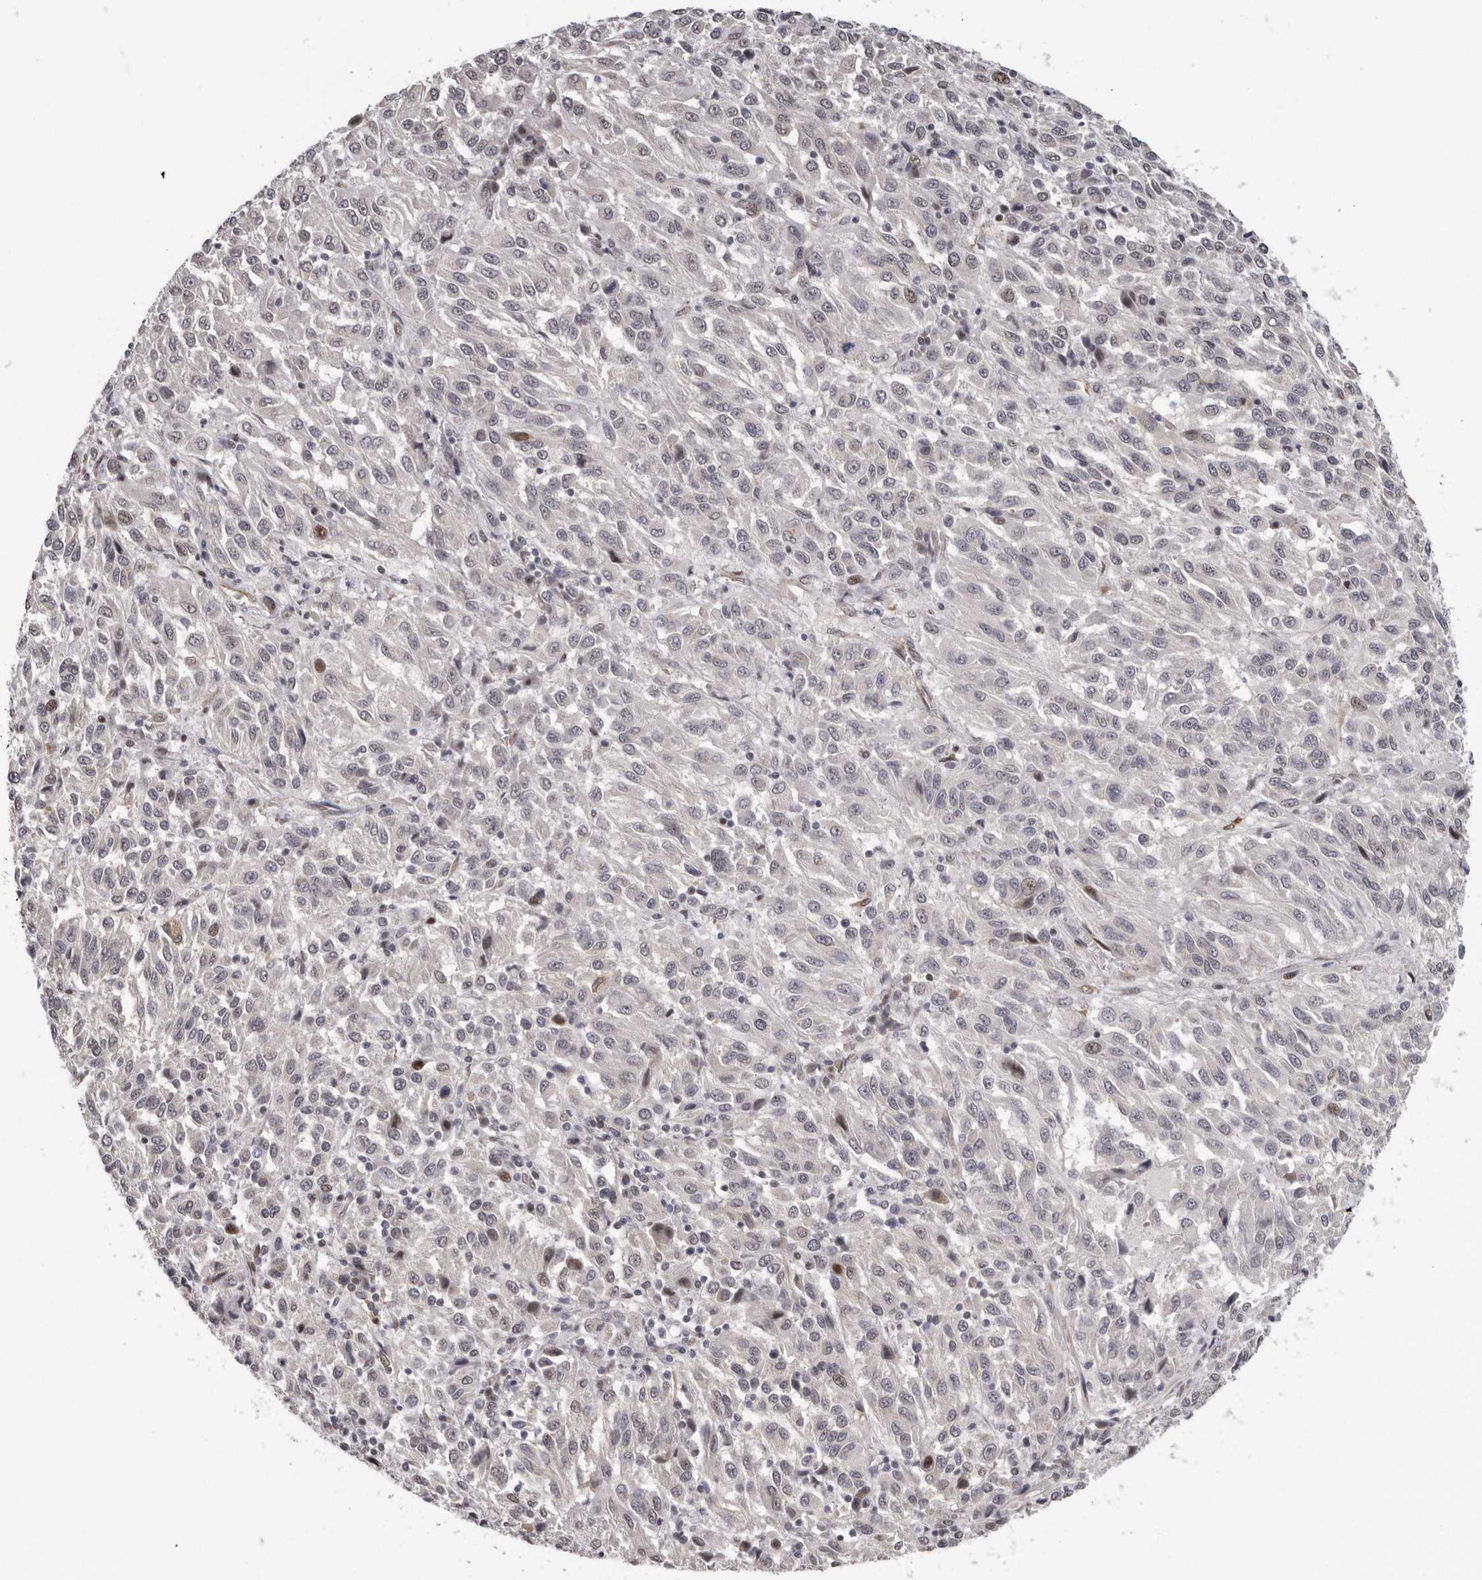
{"staining": {"intensity": "negative", "quantity": "none", "location": "none"}, "tissue": "melanoma", "cell_type": "Tumor cells", "image_type": "cancer", "snomed": [{"axis": "morphology", "description": "Malignant melanoma, Metastatic site"}, {"axis": "topography", "description": "Lung"}], "caption": "Immunohistochemistry histopathology image of malignant melanoma (metastatic site) stained for a protein (brown), which demonstrates no positivity in tumor cells.", "gene": "RALGPS2", "patient": {"sex": "male", "age": 64}}